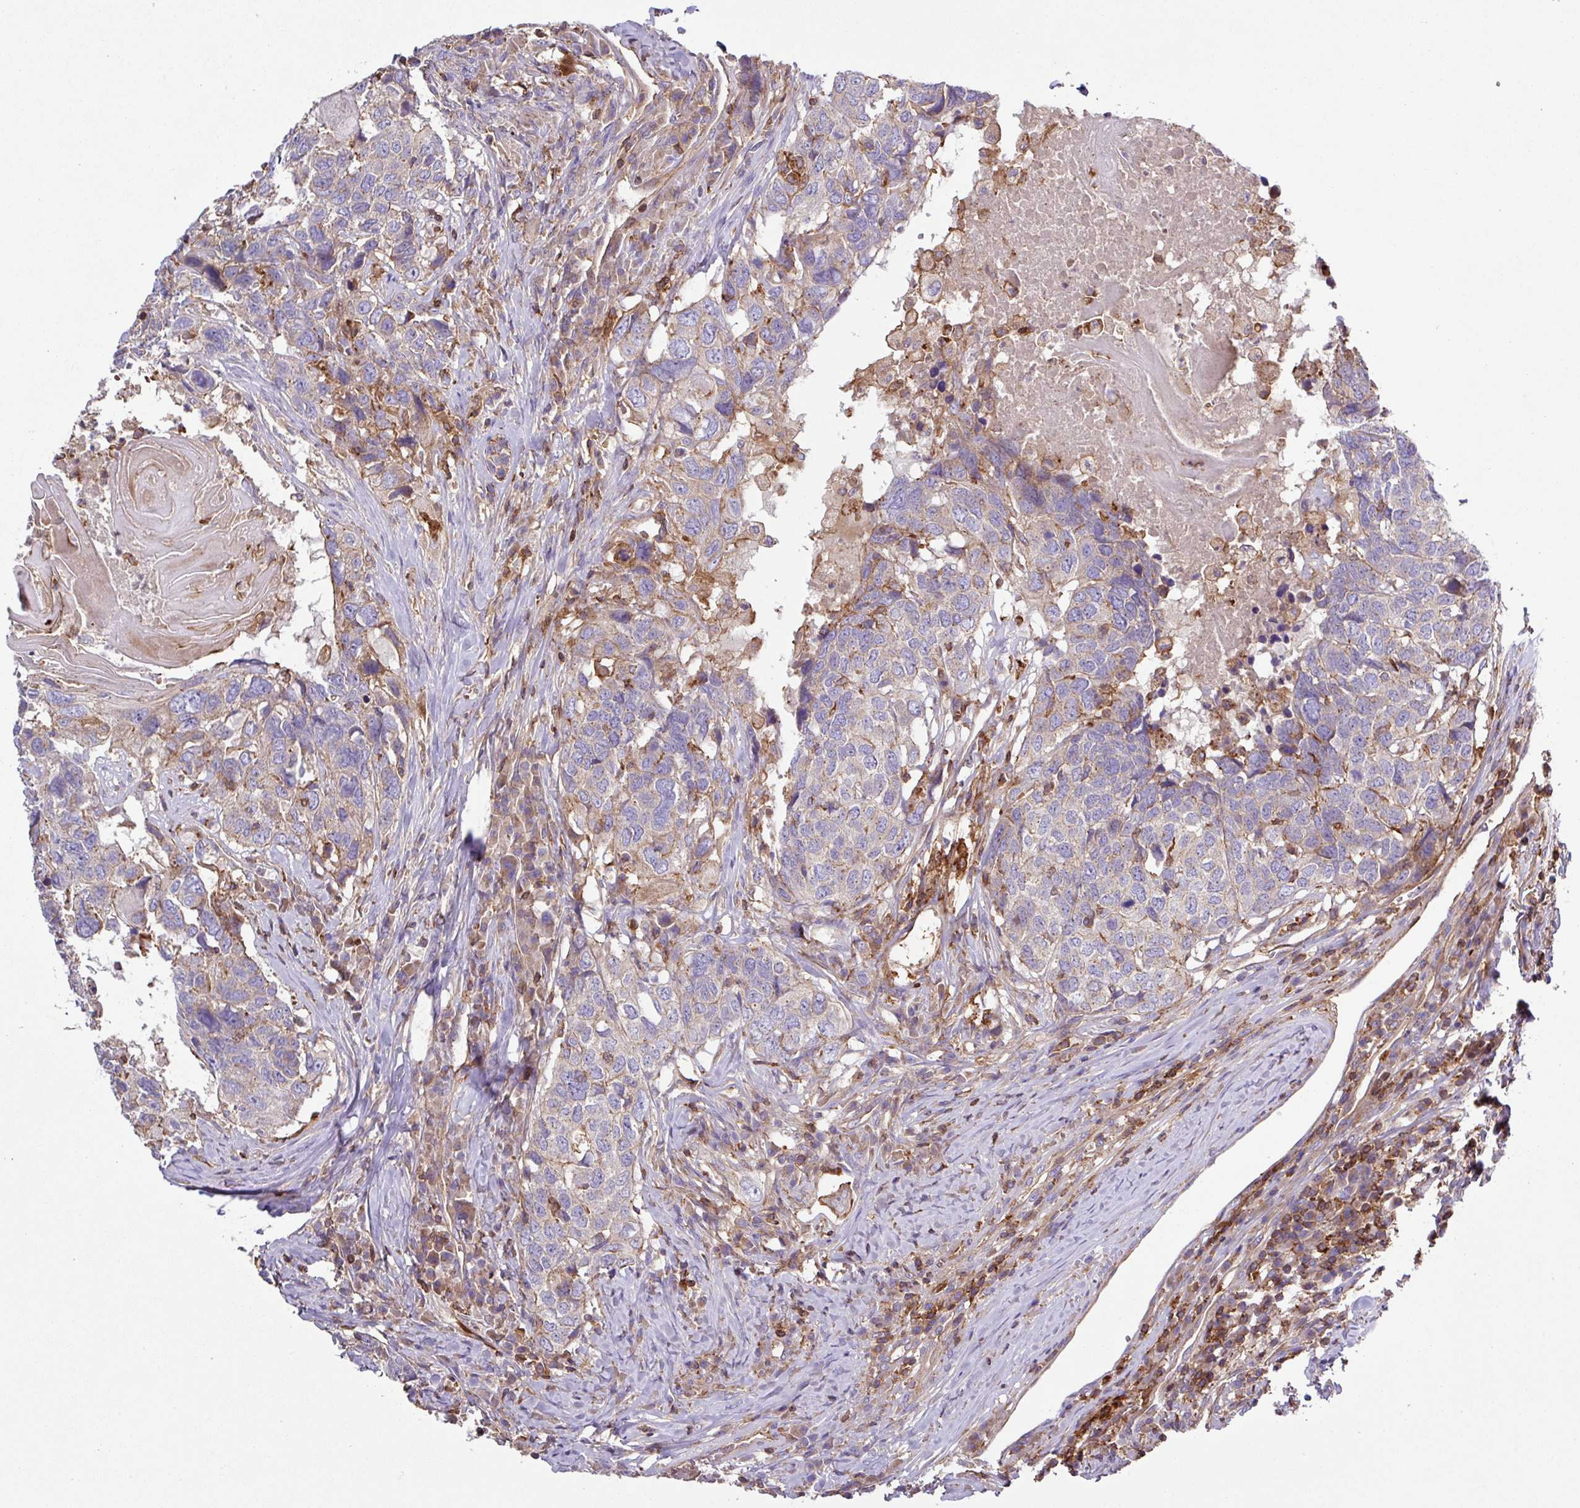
{"staining": {"intensity": "negative", "quantity": "none", "location": "none"}, "tissue": "head and neck cancer", "cell_type": "Tumor cells", "image_type": "cancer", "snomed": [{"axis": "morphology", "description": "Squamous cell carcinoma, NOS"}, {"axis": "topography", "description": "Head-Neck"}], "caption": "The immunohistochemistry image has no significant staining in tumor cells of squamous cell carcinoma (head and neck) tissue.", "gene": "RIC1", "patient": {"sex": "male", "age": 66}}